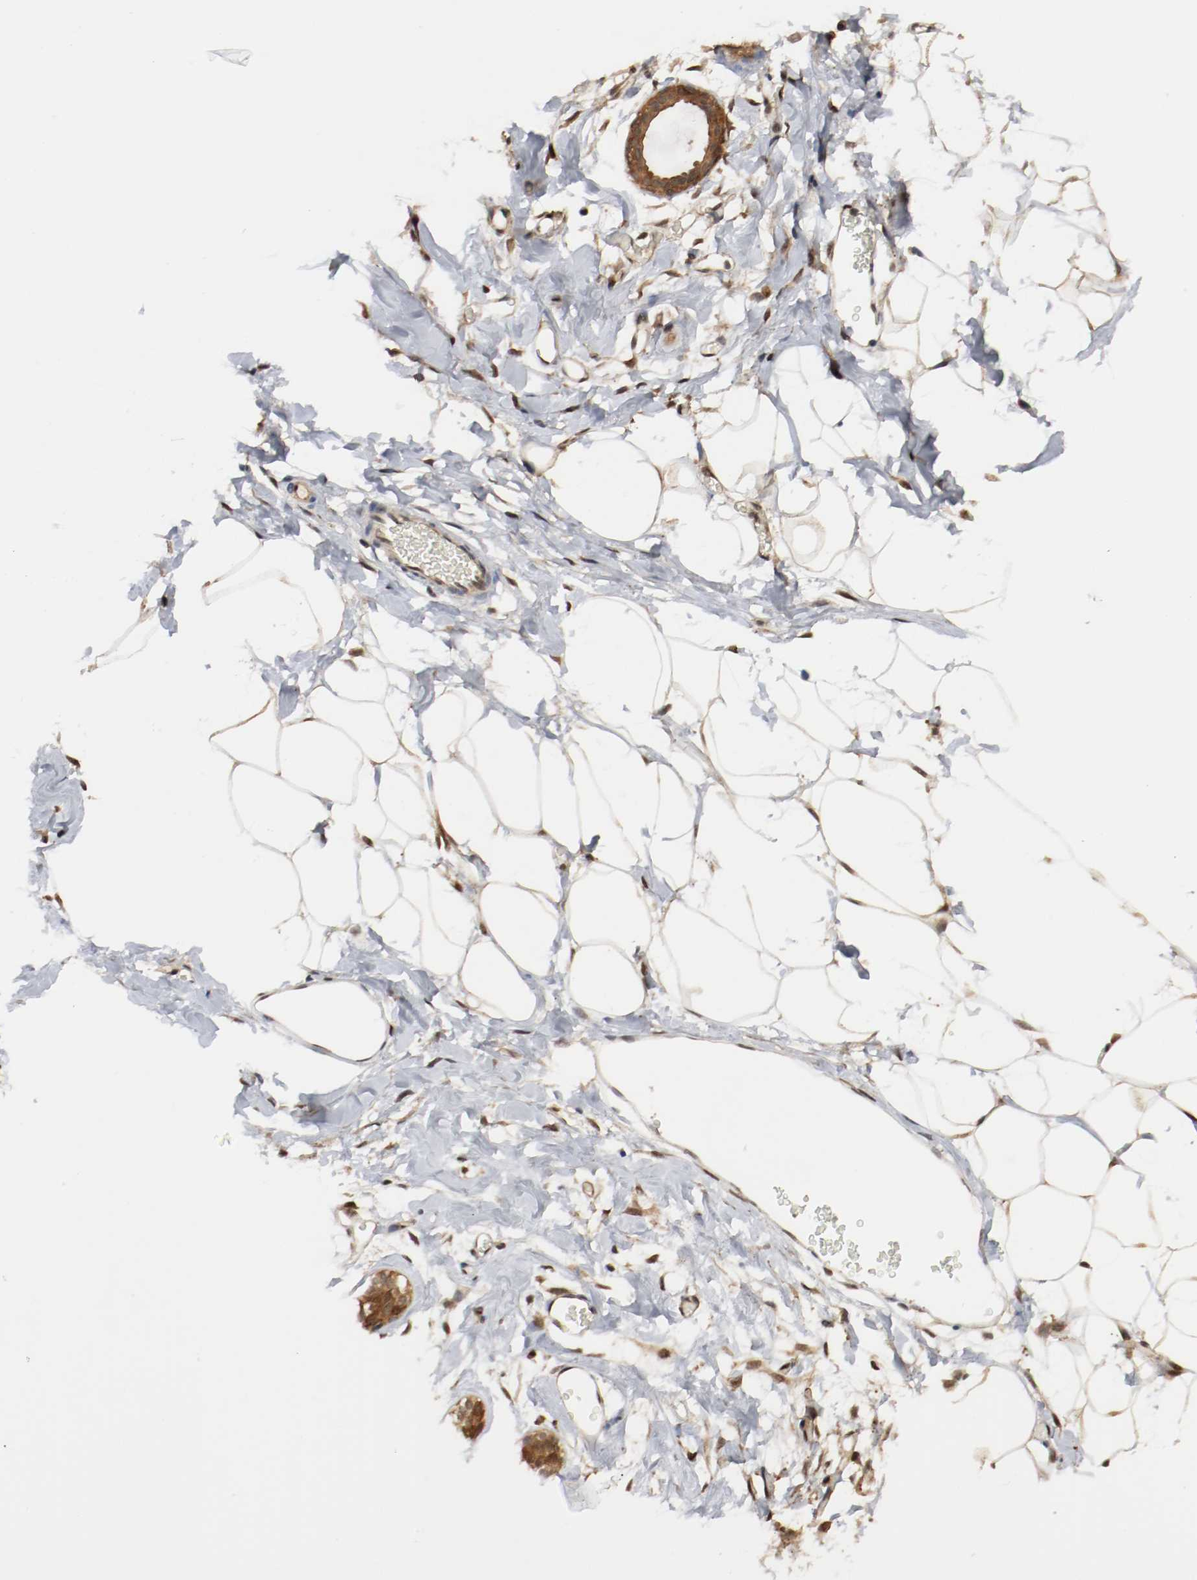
{"staining": {"intensity": "moderate", "quantity": "25%-75%", "location": "cytoplasmic/membranous"}, "tissue": "adipose tissue", "cell_type": "Adipocytes", "image_type": "normal", "snomed": [{"axis": "morphology", "description": "Normal tissue, NOS"}, {"axis": "topography", "description": "Breast"}, {"axis": "topography", "description": "Soft tissue"}], "caption": "Protein analysis of benign adipose tissue reveals moderate cytoplasmic/membranous expression in about 25%-75% of adipocytes. (DAB (3,3'-diaminobenzidine) = brown stain, brightfield microscopy at high magnification).", "gene": "AFG3L2", "patient": {"sex": "female", "age": 25}}